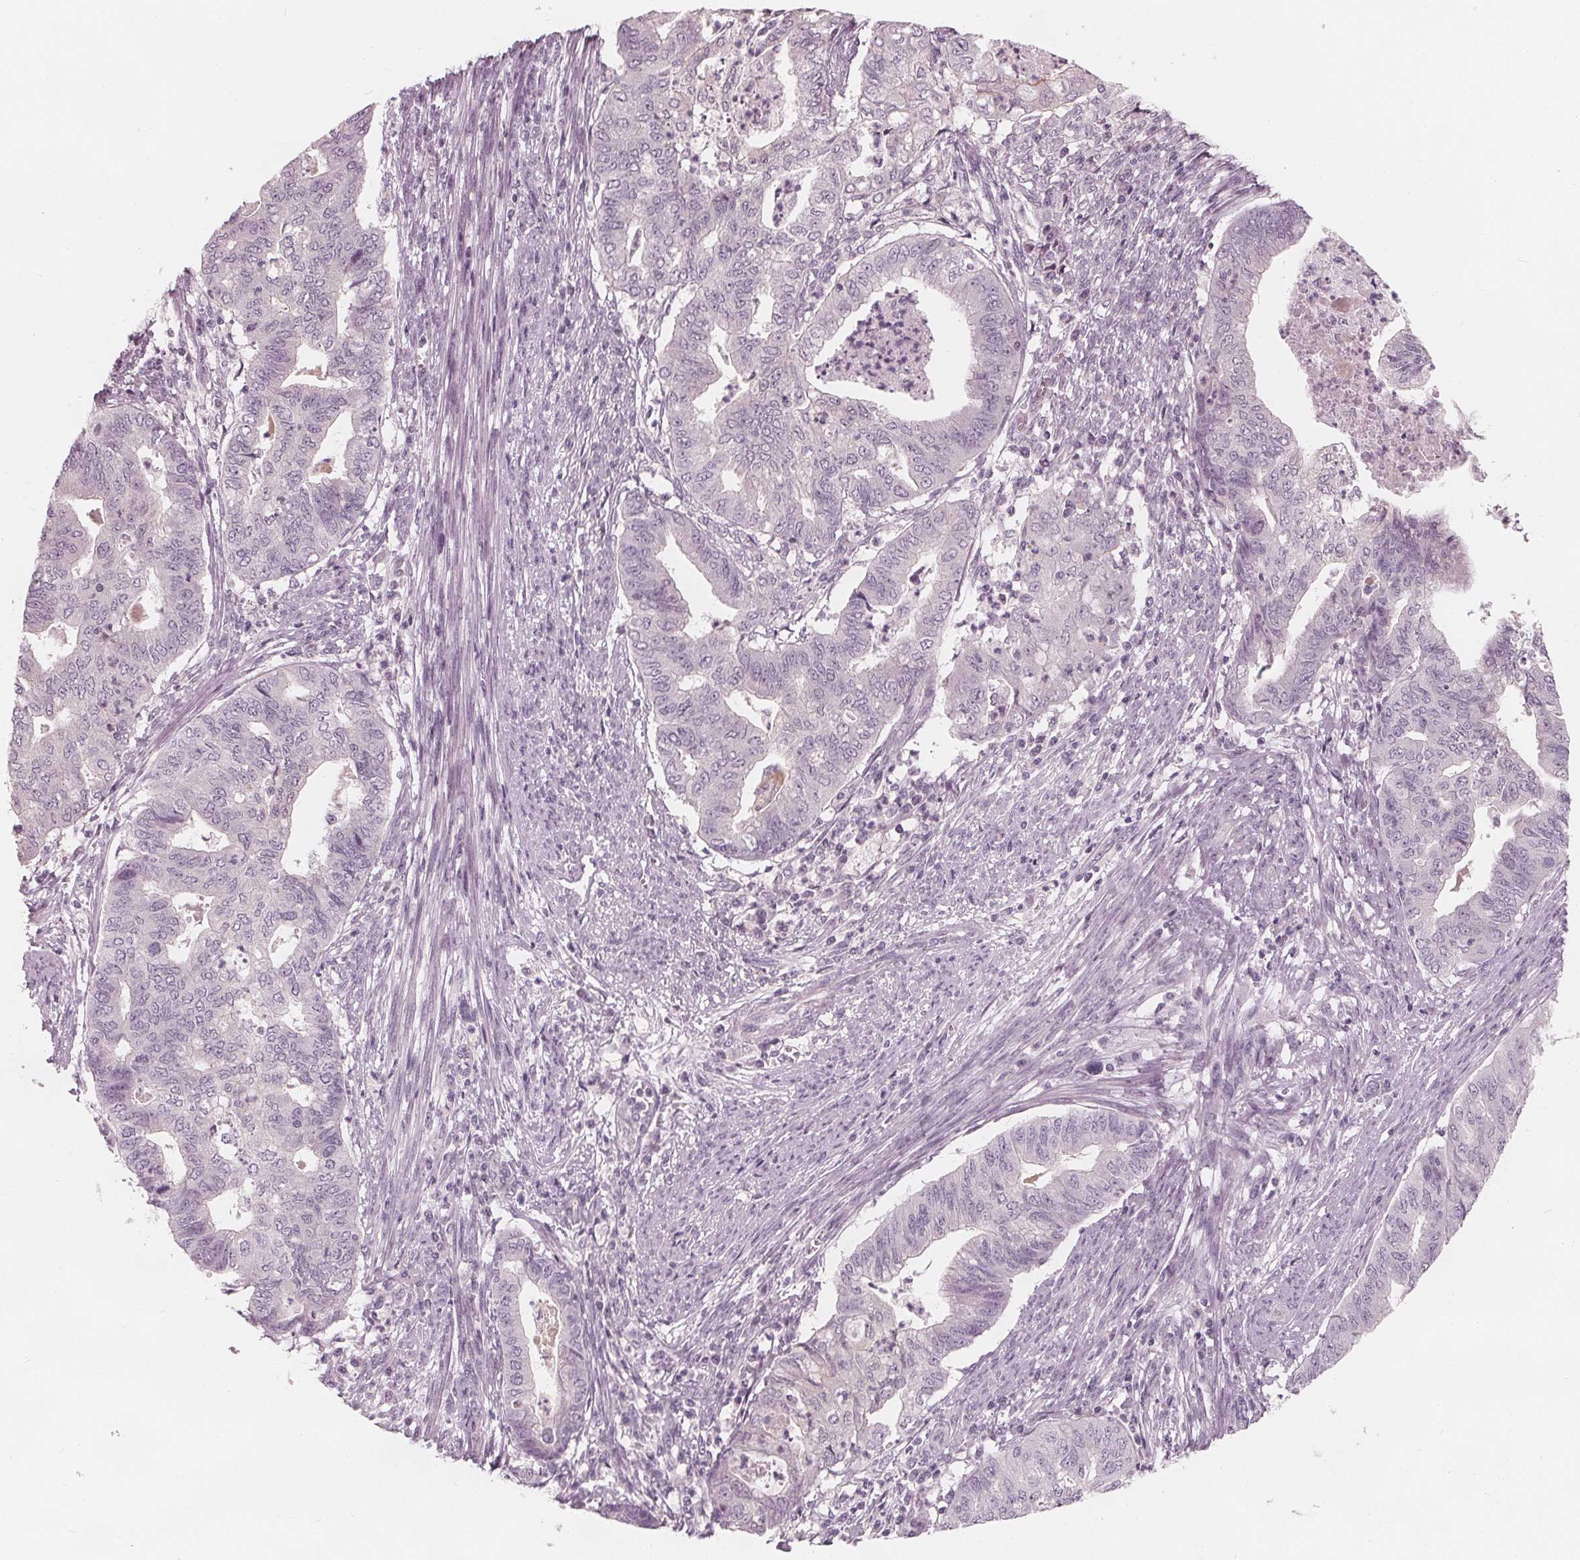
{"staining": {"intensity": "negative", "quantity": "none", "location": "none"}, "tissue": "endometrial cancer", "cell_type": "Tumor cells", "image_type": "cancer", "snomed": [{"axis": "morphology", "description": "Adenocarcinoma, NOS"}, {"axis": "topography", "description": "Endometrium"}], "caption": "Immunohistochemistry histopathology image of neoplastic tissue: adenocarcinoma (endometrial) stained with DAB shows no significant protein staining in tumor cells.", "gene": "SAT2", "patient": {"sex": "female", "age": 79}}